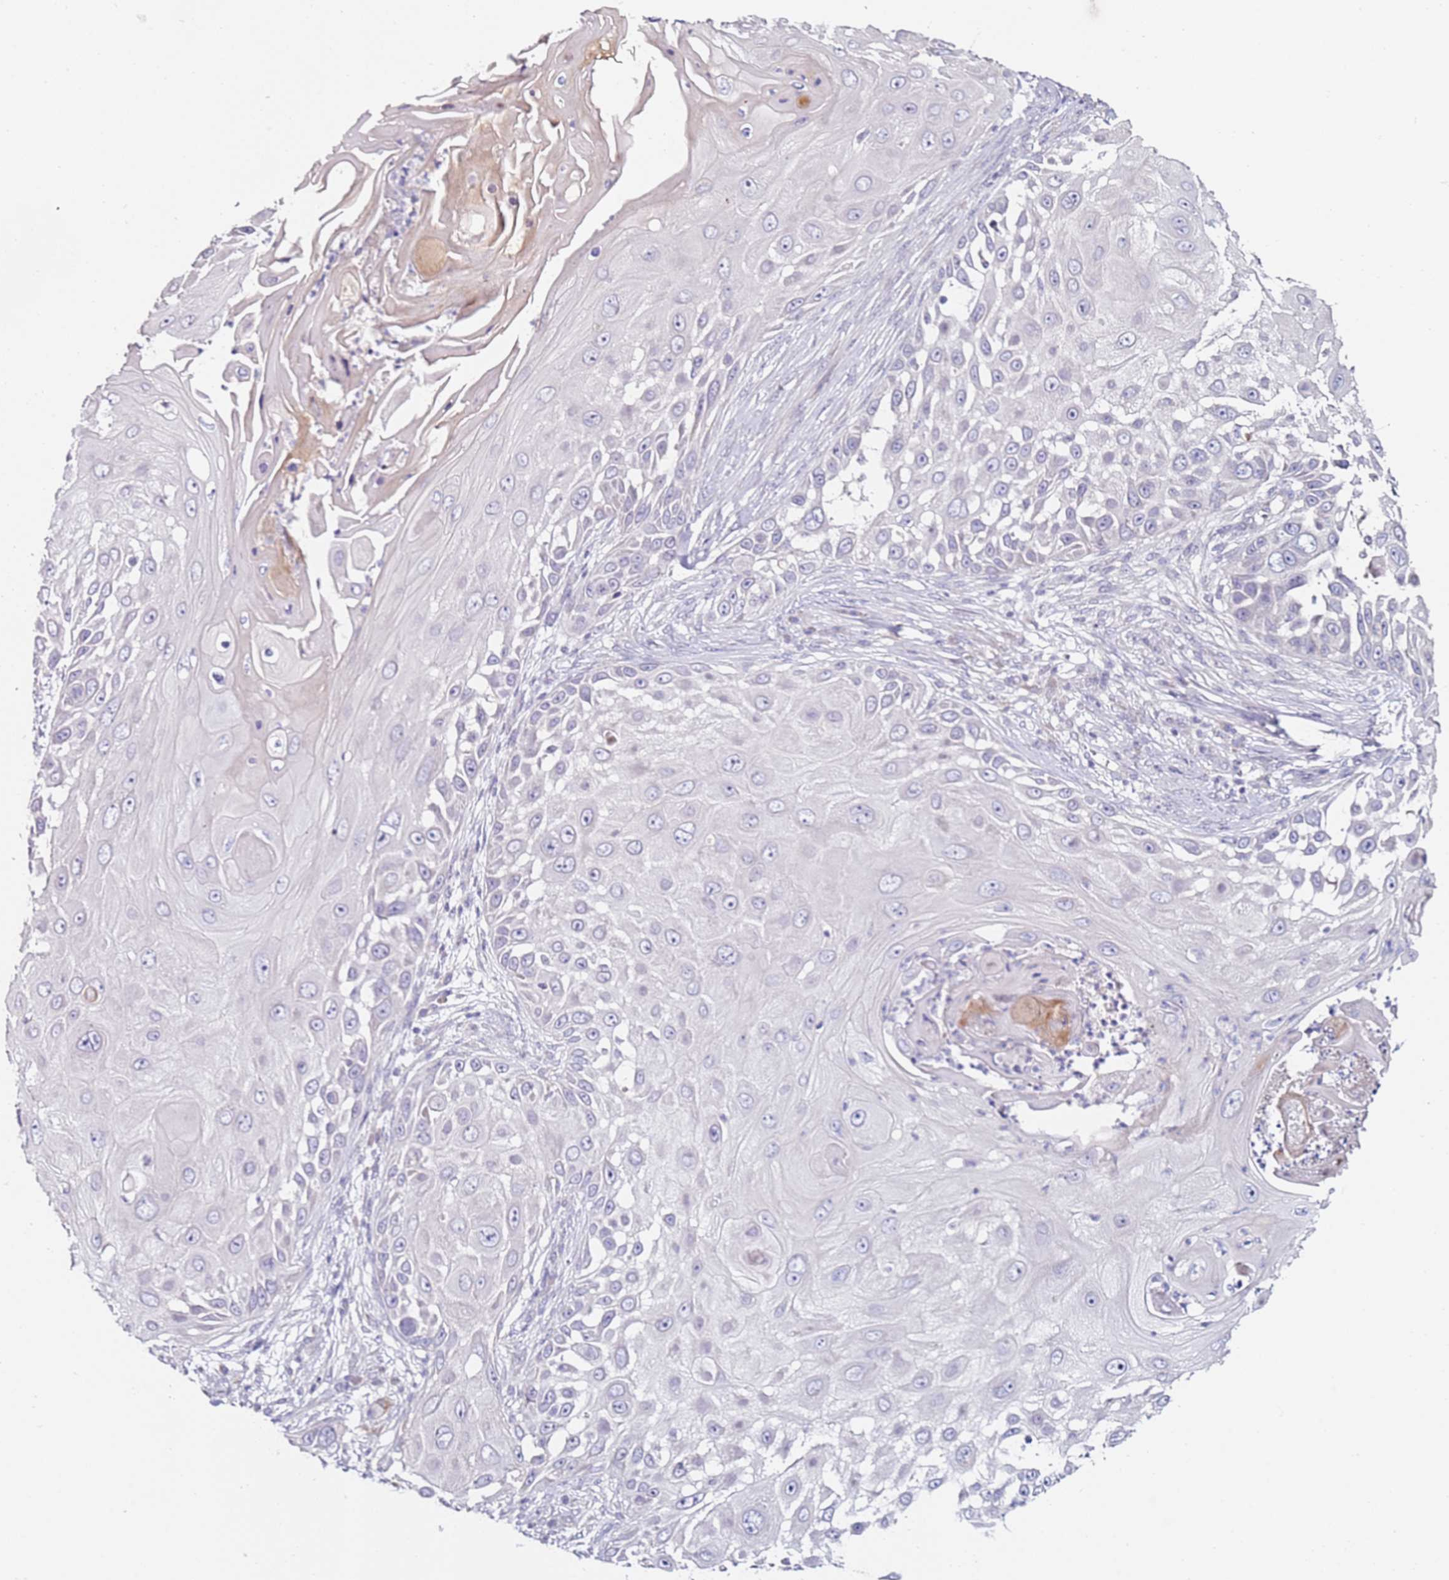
{"staining": {"intensity": "negative", "quantity": "none", "location": "none"}, "tissue": "skin cancer", "cell_type": "Tumor cells", "image_type": "cancer", "snomed": [{"axis": "morphology", "description": "Squamous cell carcinoma, NOS"}, {"axis": "topography", "description": "Skin"}], "caption": "A high-resolution image shows immunohistochemistry (IHC) staining of skin cancer, which reveals no significant expression in tumor cells. Brightfield microscopy of immunohistochemistry stained with DAB (brown) and hematoxylin (blue), captured at high magnification.", "gene": "RARS2", "patient": {"sex": "female", "age": 44}}